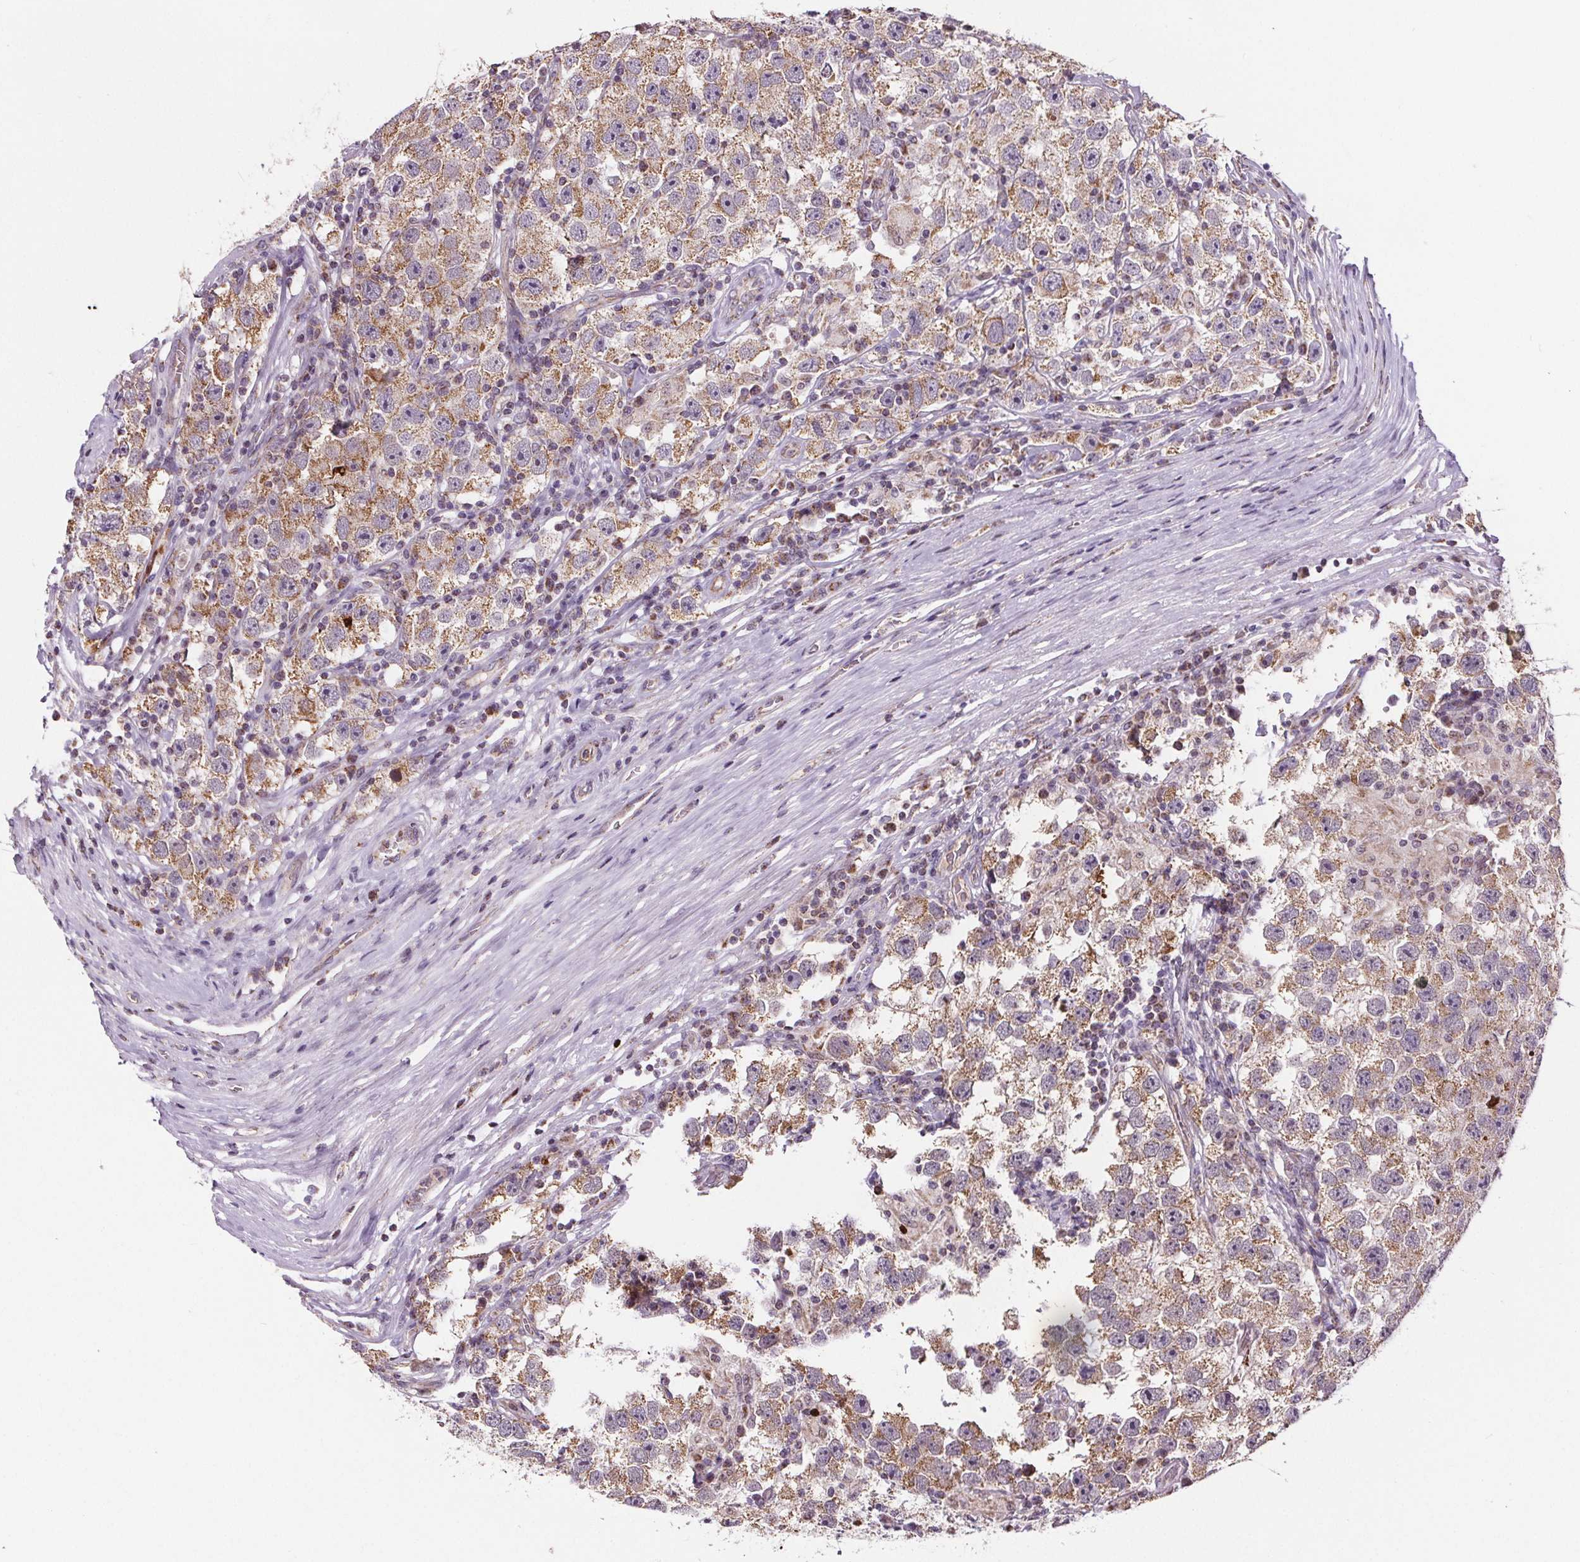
{"staining": {"intensity": "moderate", "quantity": ">75%", "location": "cytoplasmic/membranous"}, "tissue": "testis cancer", "cell_type": "Tumor cells", "image_type": "cancer", "snomed": [{"axis": "morphology", "description": "Seminoma, NOS"}, {"axis": "topography", "description": "Testis"}], "caption": "Seminoma (testis) was stained to show a protein in brown. There is medium levels of moderate cytoplasmic/membranous positivity in approximately >75% of tumor cells.", "gene": "SUCLA2", "patient": {"sex": "male", "age": 26}}